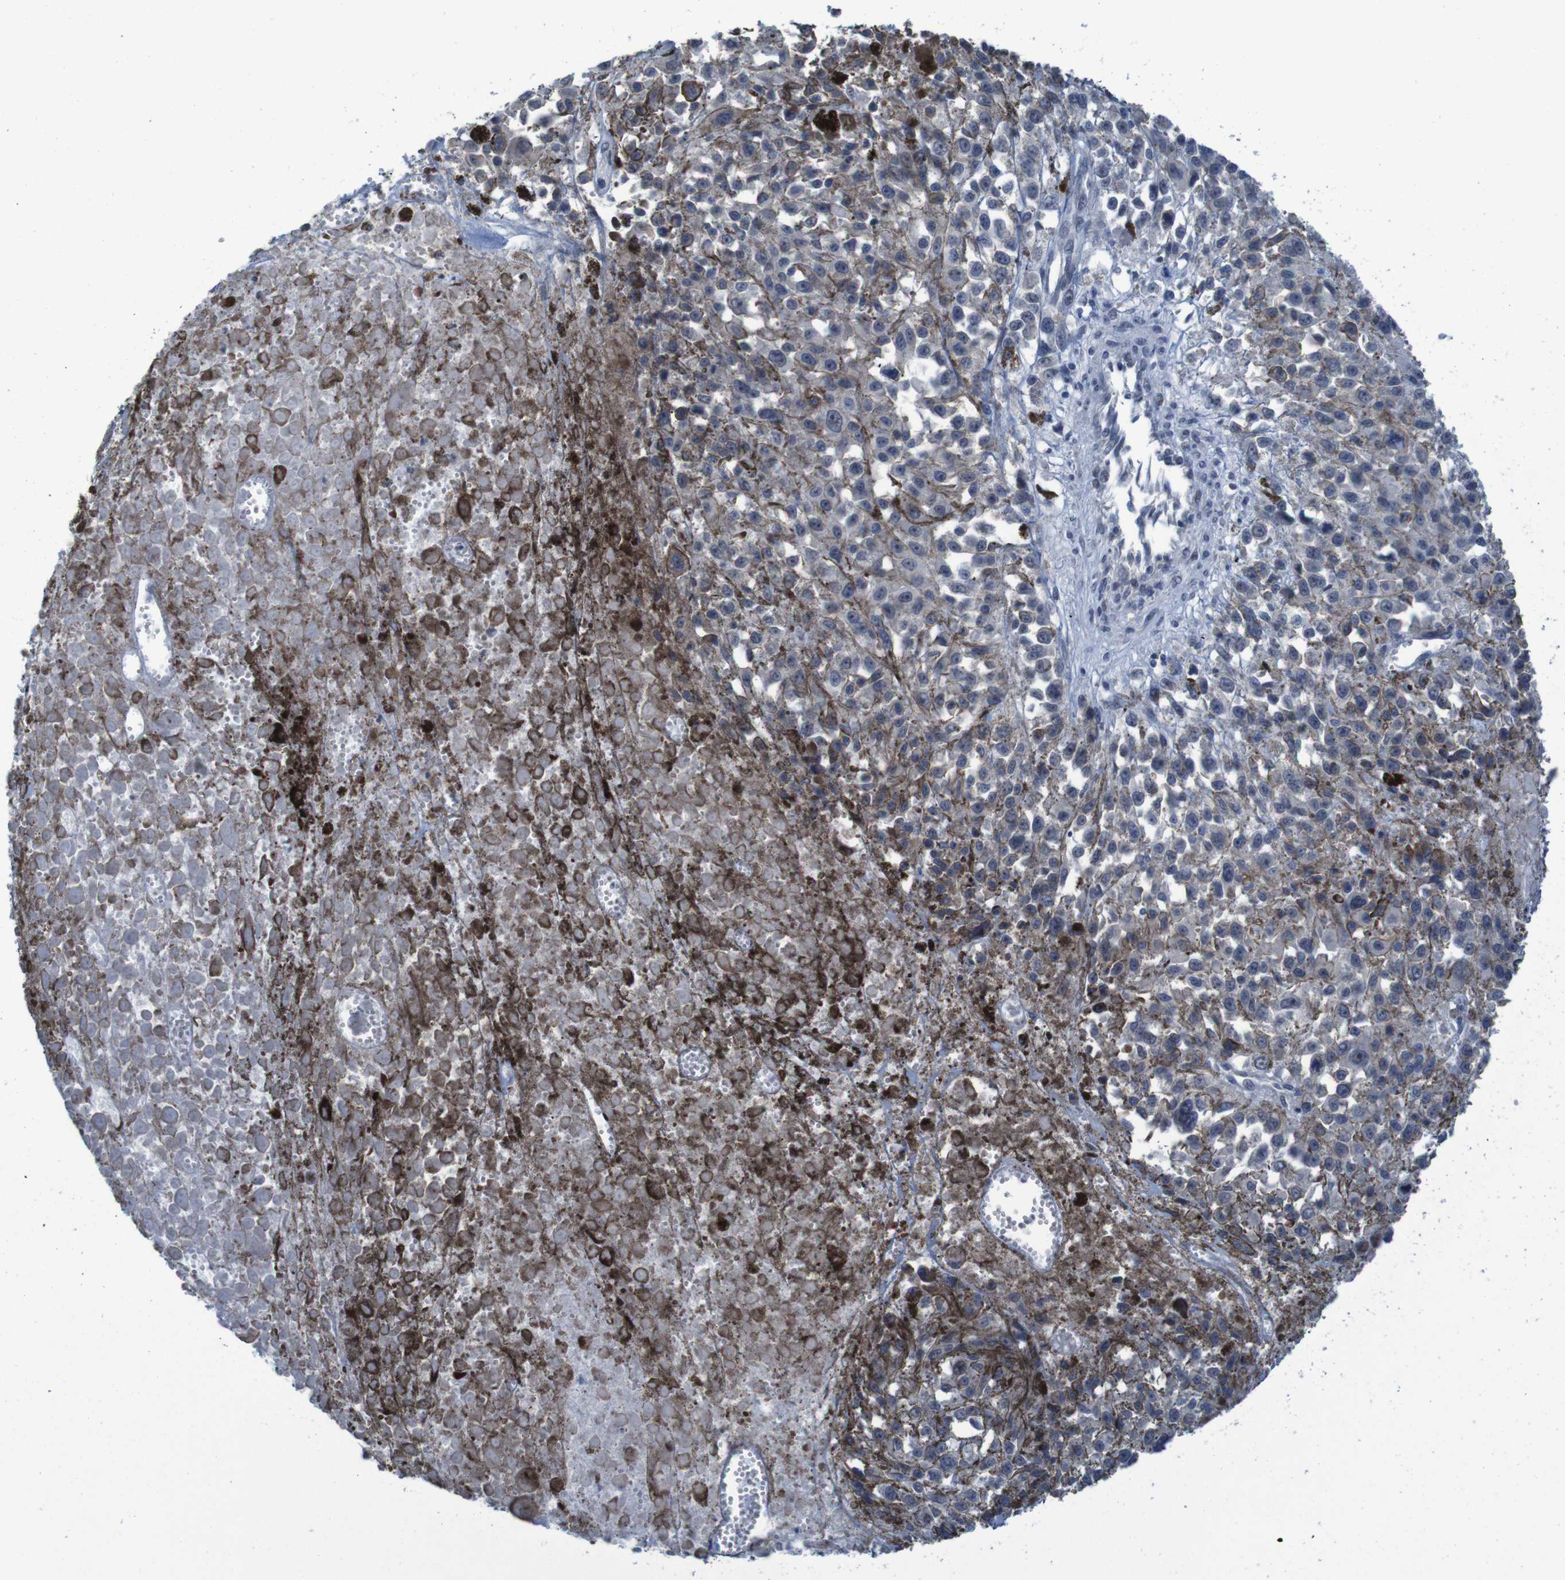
{"staining": {"intensity": "weak", "quantity": "<25%", "location": "cytoplasmic/membranous"}, "tissue": "melanoma", "cell_type": "Tumor cells", "image_type": "cancer", "snomed": [{"axis": "morphology", "description": "Malignant melanoma, Metastatic site"}, {"axis": "topography", "description": "Lymph node"}], "caption": "A photomicrograph of human malignant melanoma (metastatic site) is negative for staining in tumor cells.", "gene": "CLDN18", "patient": {"sex": "male", "age": 59}}